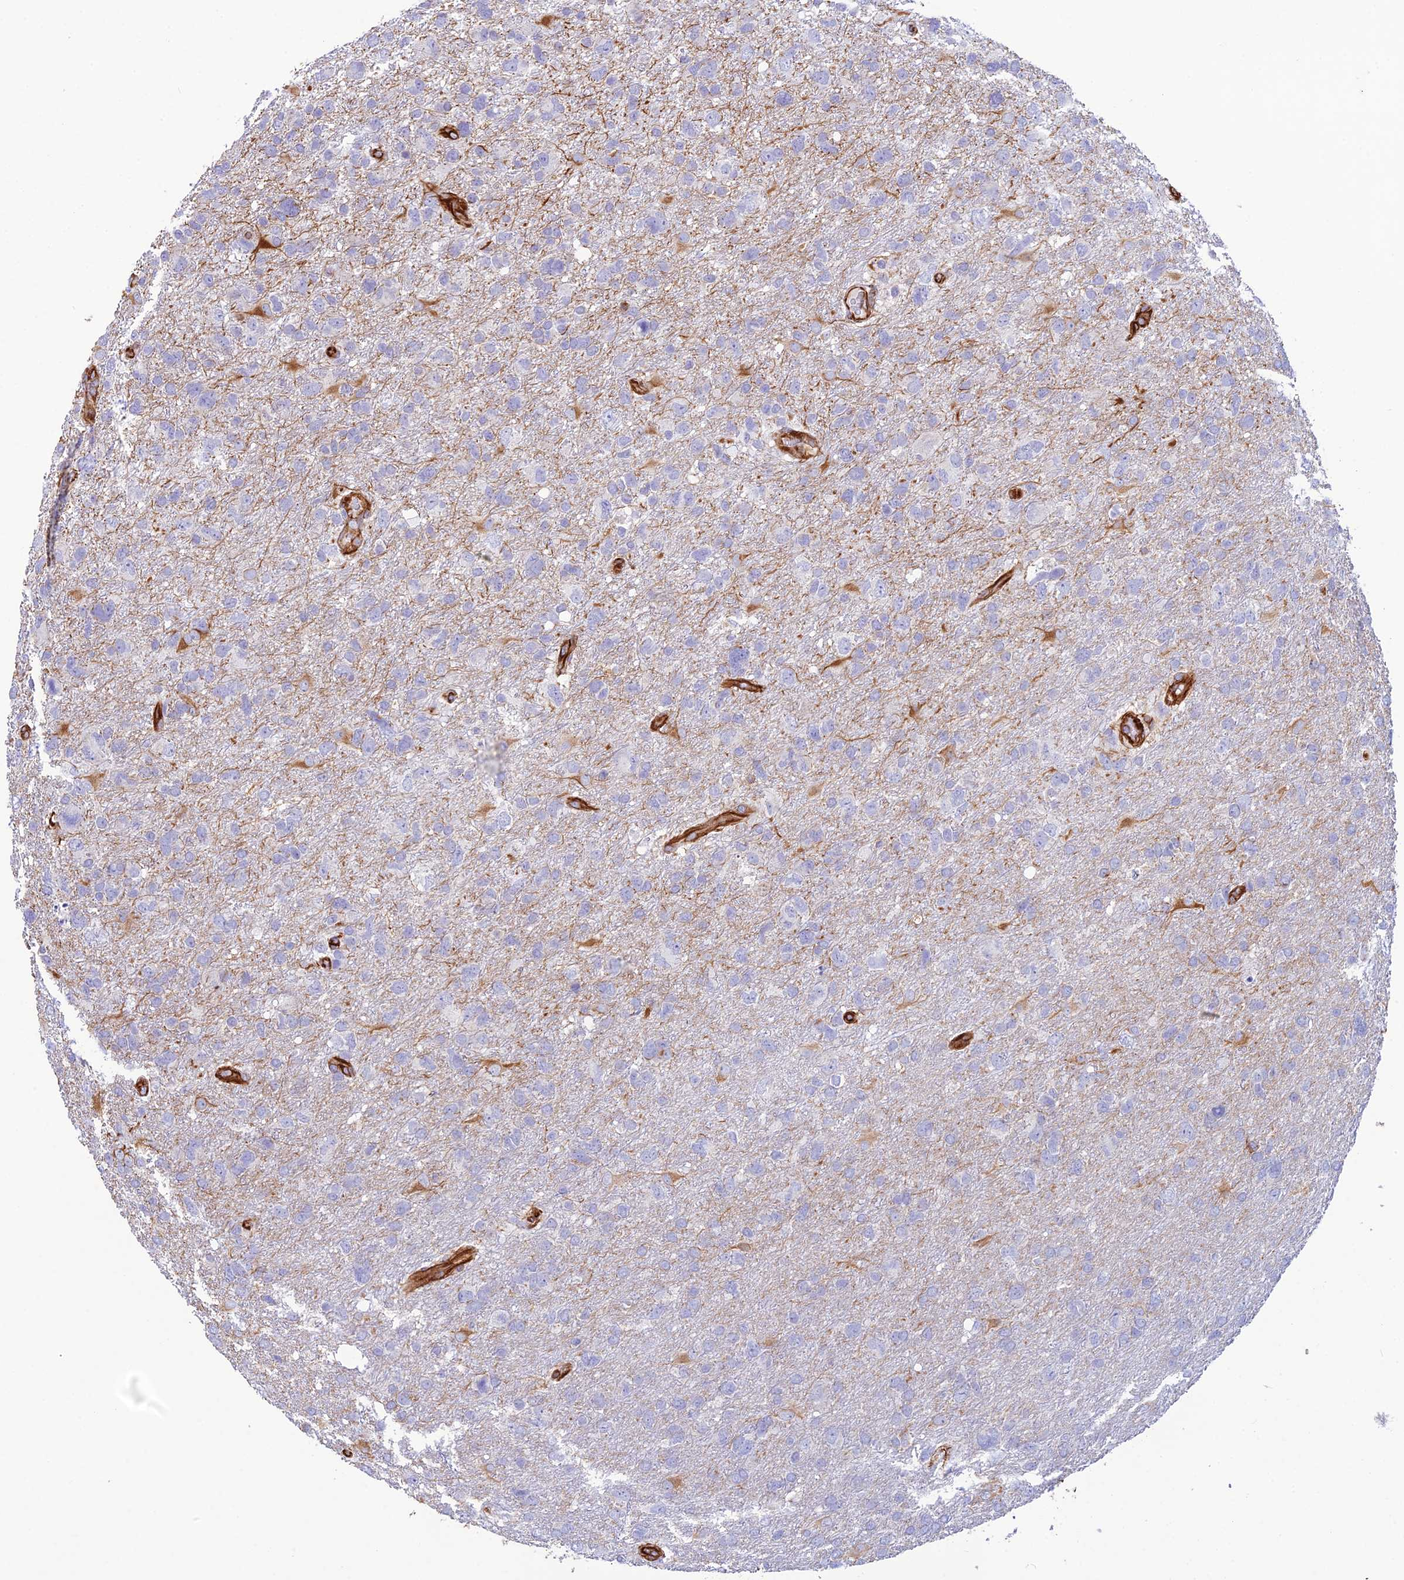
{"staining": {"intensity": "negative", "quantity": "none", "location": "none"}, "tissue": "glioma", "cell_type": "Tumor cells", "image_type": "cancer", "snomed": [{"axis": "morphology", "description": "Glioma, malignant, High grade"}, {"axis": "topography", "description": "Brain"}], "caption": "Human glioma stained for a protein using immunohistochemistry displays no staining in tumor cells.", "gene": "FBXL20", "patient": {"sex": "male", "age": 61}}